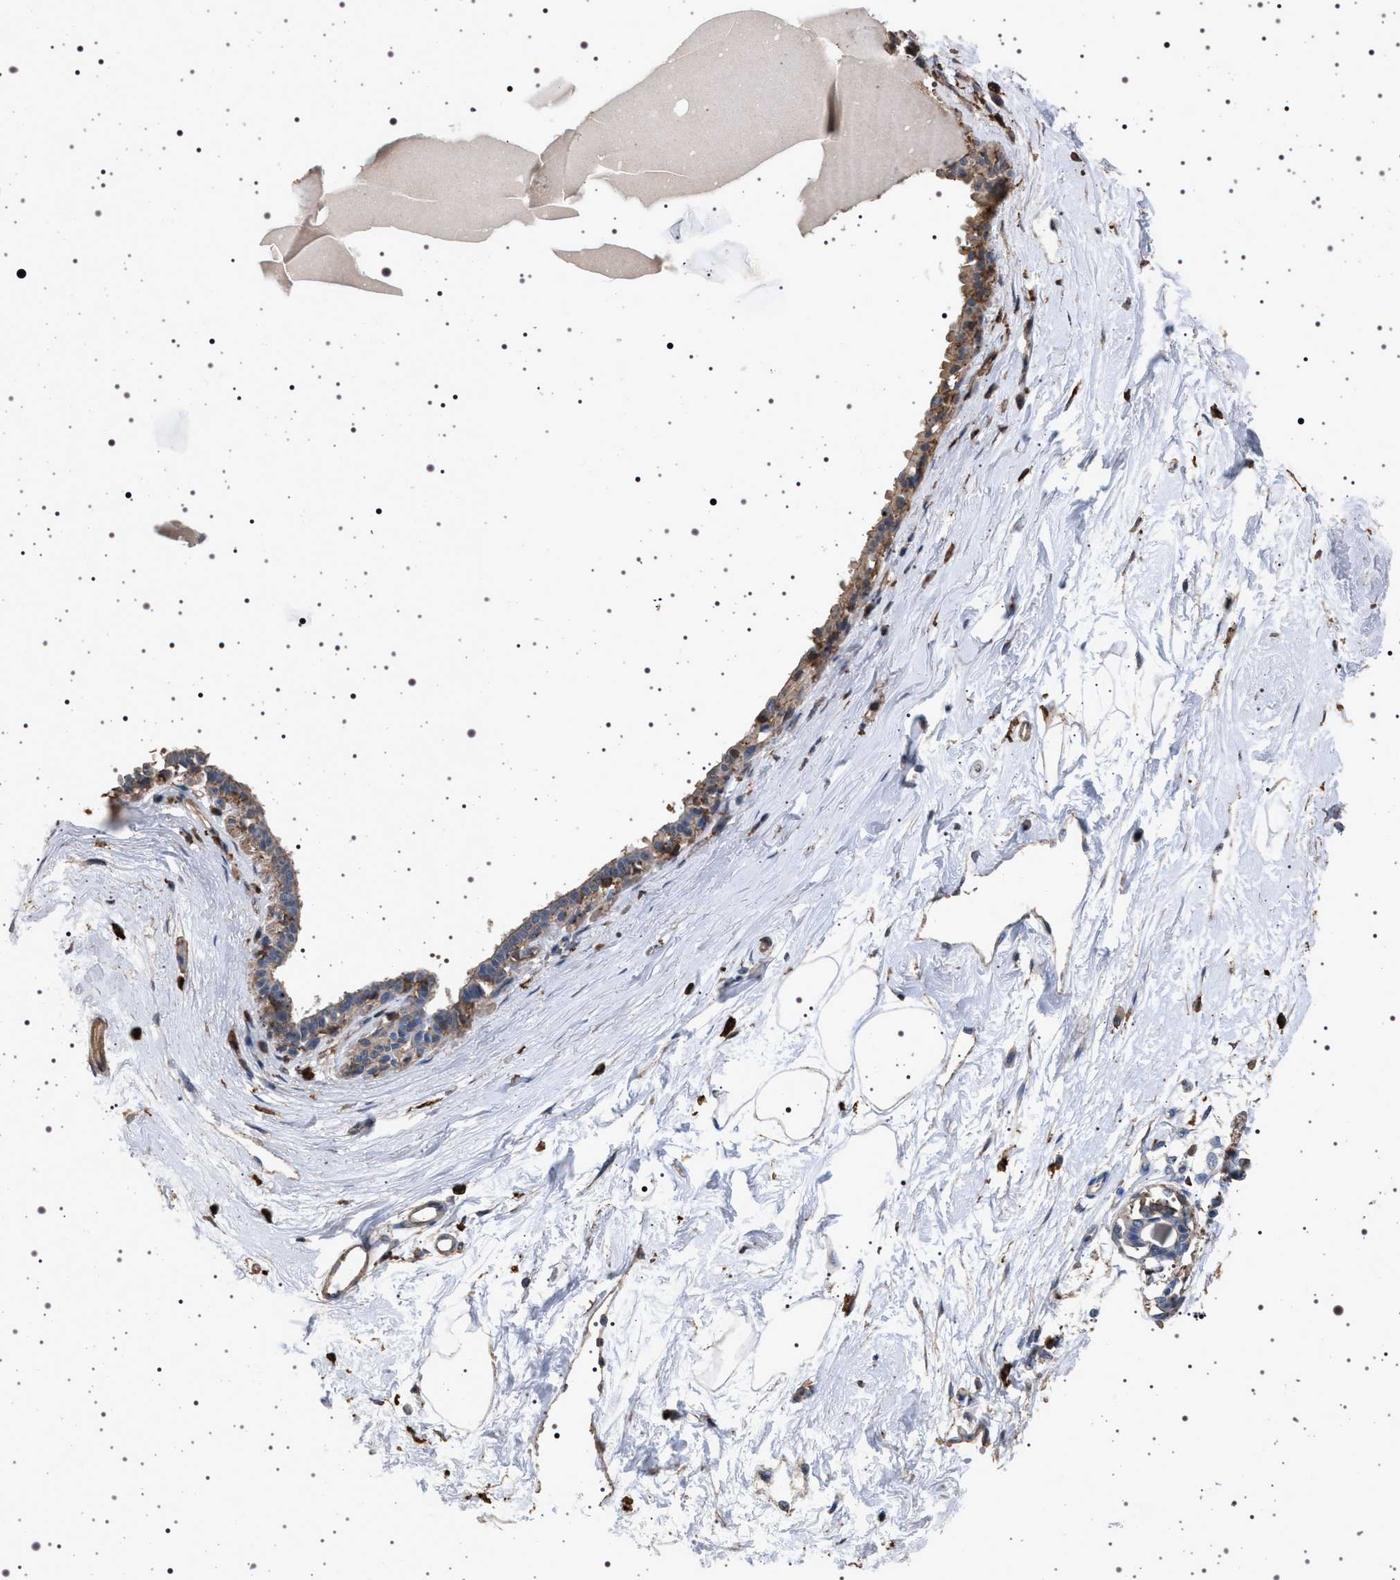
{"staining": {"intensity": "negative", "quantity": "none", "location": "none"}, "tissue": "breast", "cell_type": "Adipocytes", "image_type": "normal", "snomed": [{"axis": "morphology", "description": "Normal tissue, NOS"}, {"axis": "topography", "description": "Breast"}], "caption": "Breast stained for a protein using IHC exhibits no expression adipocytes.", "gene": "SMAP2", "patient": {"sex": "female", "age": 45}}